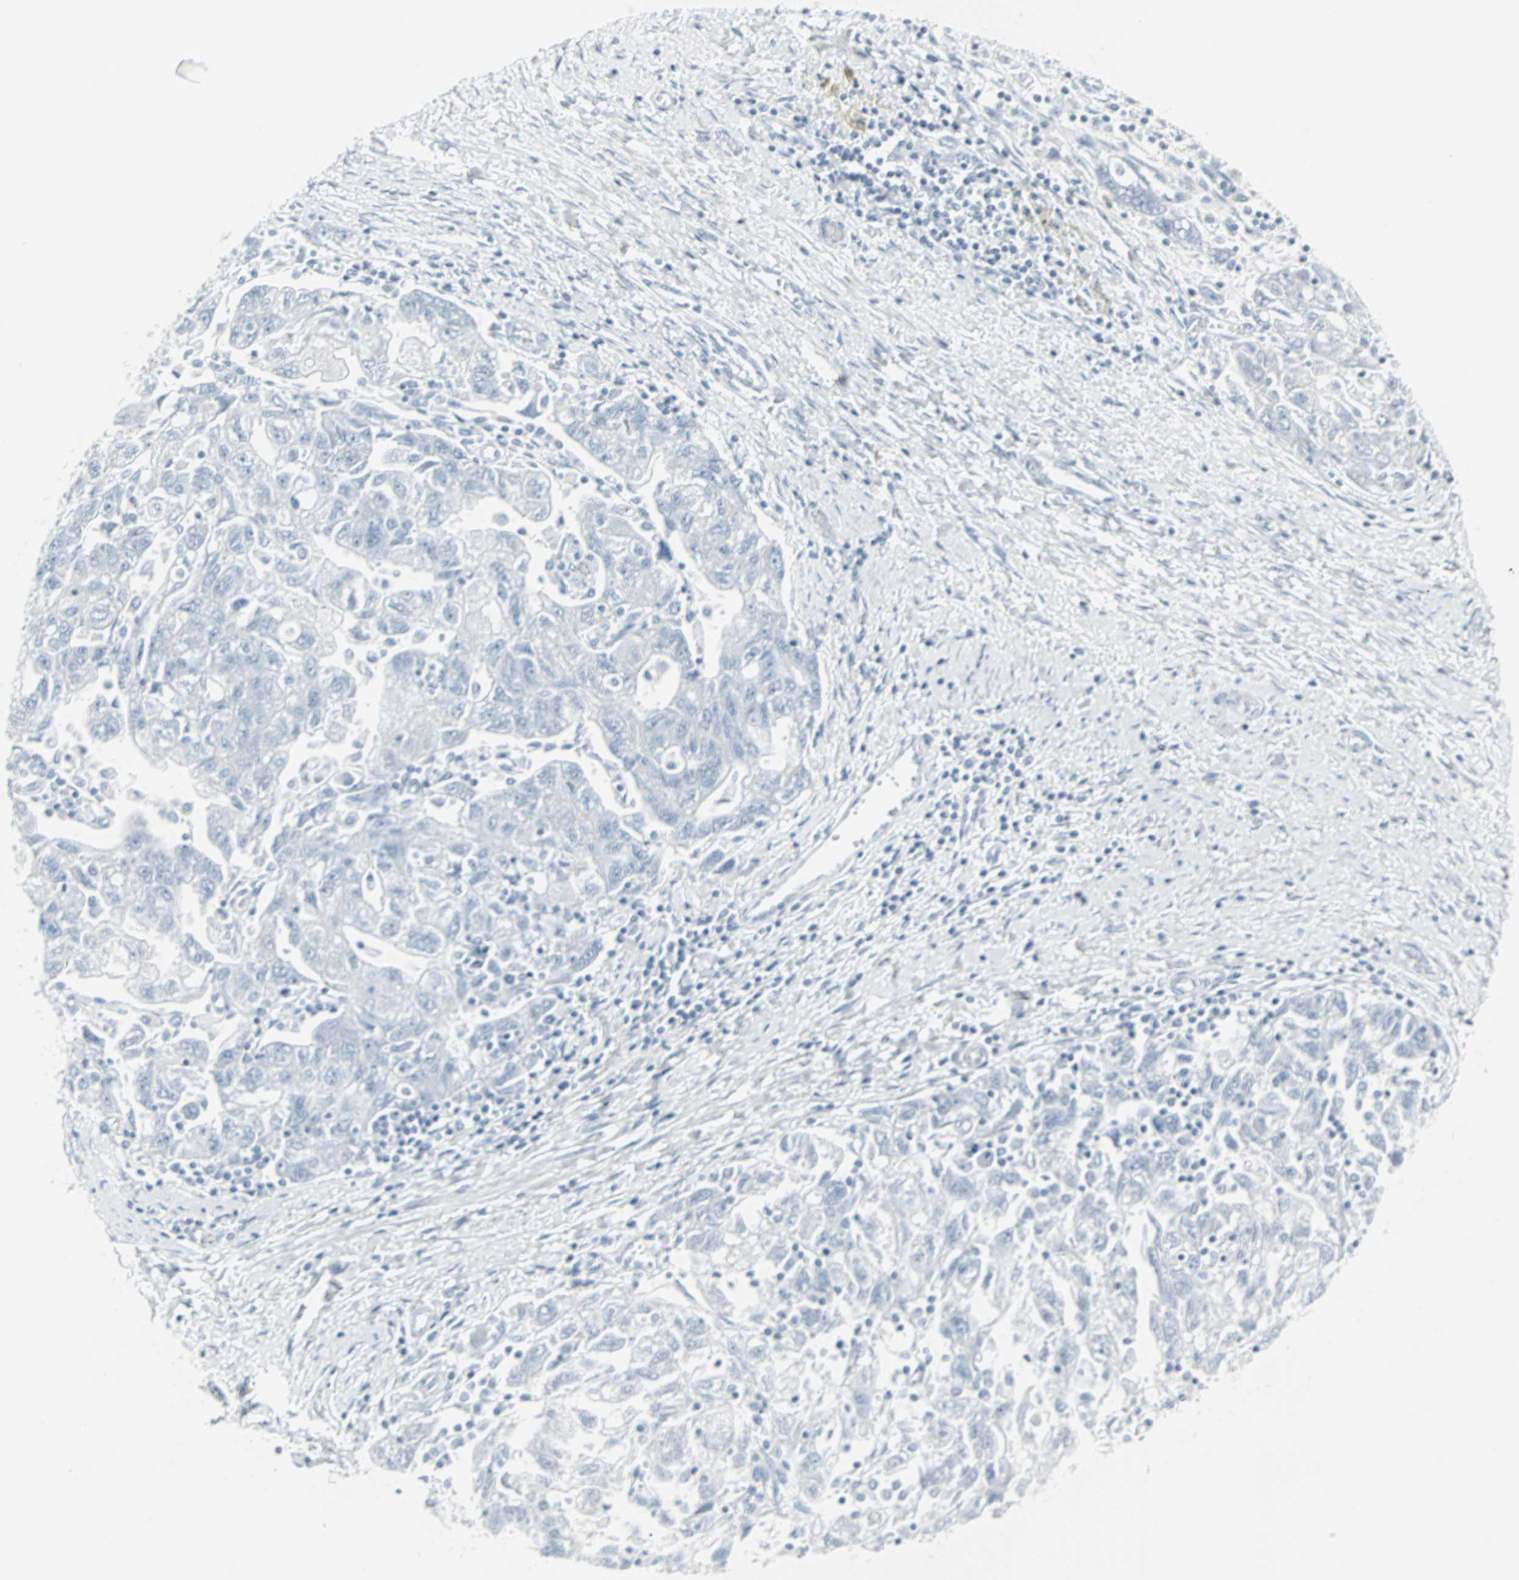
{"staining": {"intensity": "negative", "quantity": "none", "location": "none"}, "tissue": "ovarian cancer", "cell_type": "Tumor cells", "image_type": "cancer", "snomed": [{"axis": "morphology", "description": "Carcinoma, NOS"}, {"axis": "morphology", "description": "Cystadenocarcinoma, serous, NOS"}, {"axis": "topography", "description": "Ovary"}], "caption": "This is a histopathology image of immunohistochemistry (IHC) staining of ovarian cancer (carcinoma), which shows no expression in tumor cells.", "gene": "LANCL3", "patient": {"sex": "female", "age": 69}}